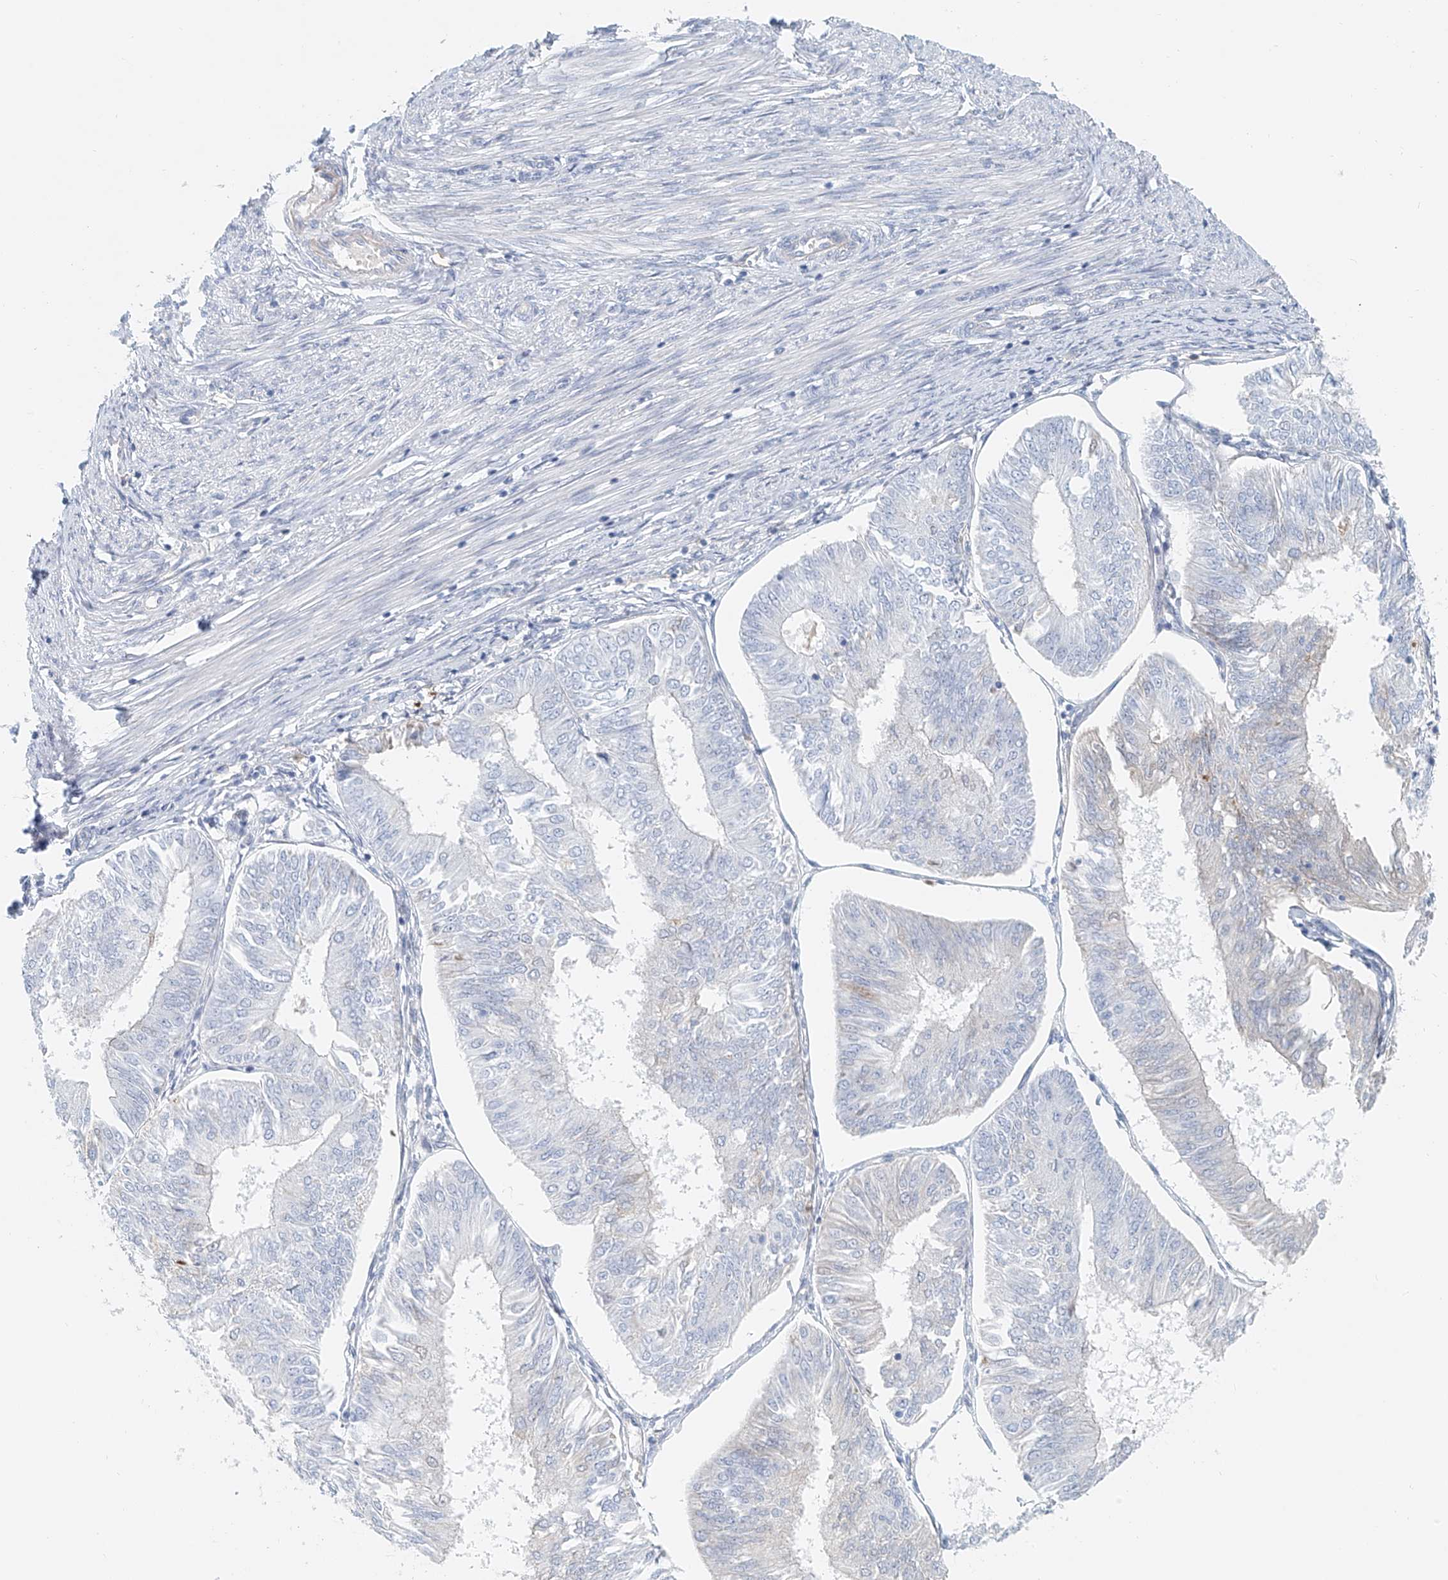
{"staining": {"intensity": "negative", "quantity": "none", "location": "none"}, "tissue": "endometrial cancer", "cell_type": "Tumor cells", "image_type": "cancer", "snomed": [{"axis": "morphology", "description": "Adenocarcinoma, NOS"}, {"axis": "topography", "description": "Endometrium"}], "caption": "Immunohistochemistry (IHC) micrograph of human adenocarcinoma (endometrial) stained for a protein (brown), which exhibits no staining in tumor cells.", "gene": "FRYL", "patient": {"sex": "female", "age": 58}}